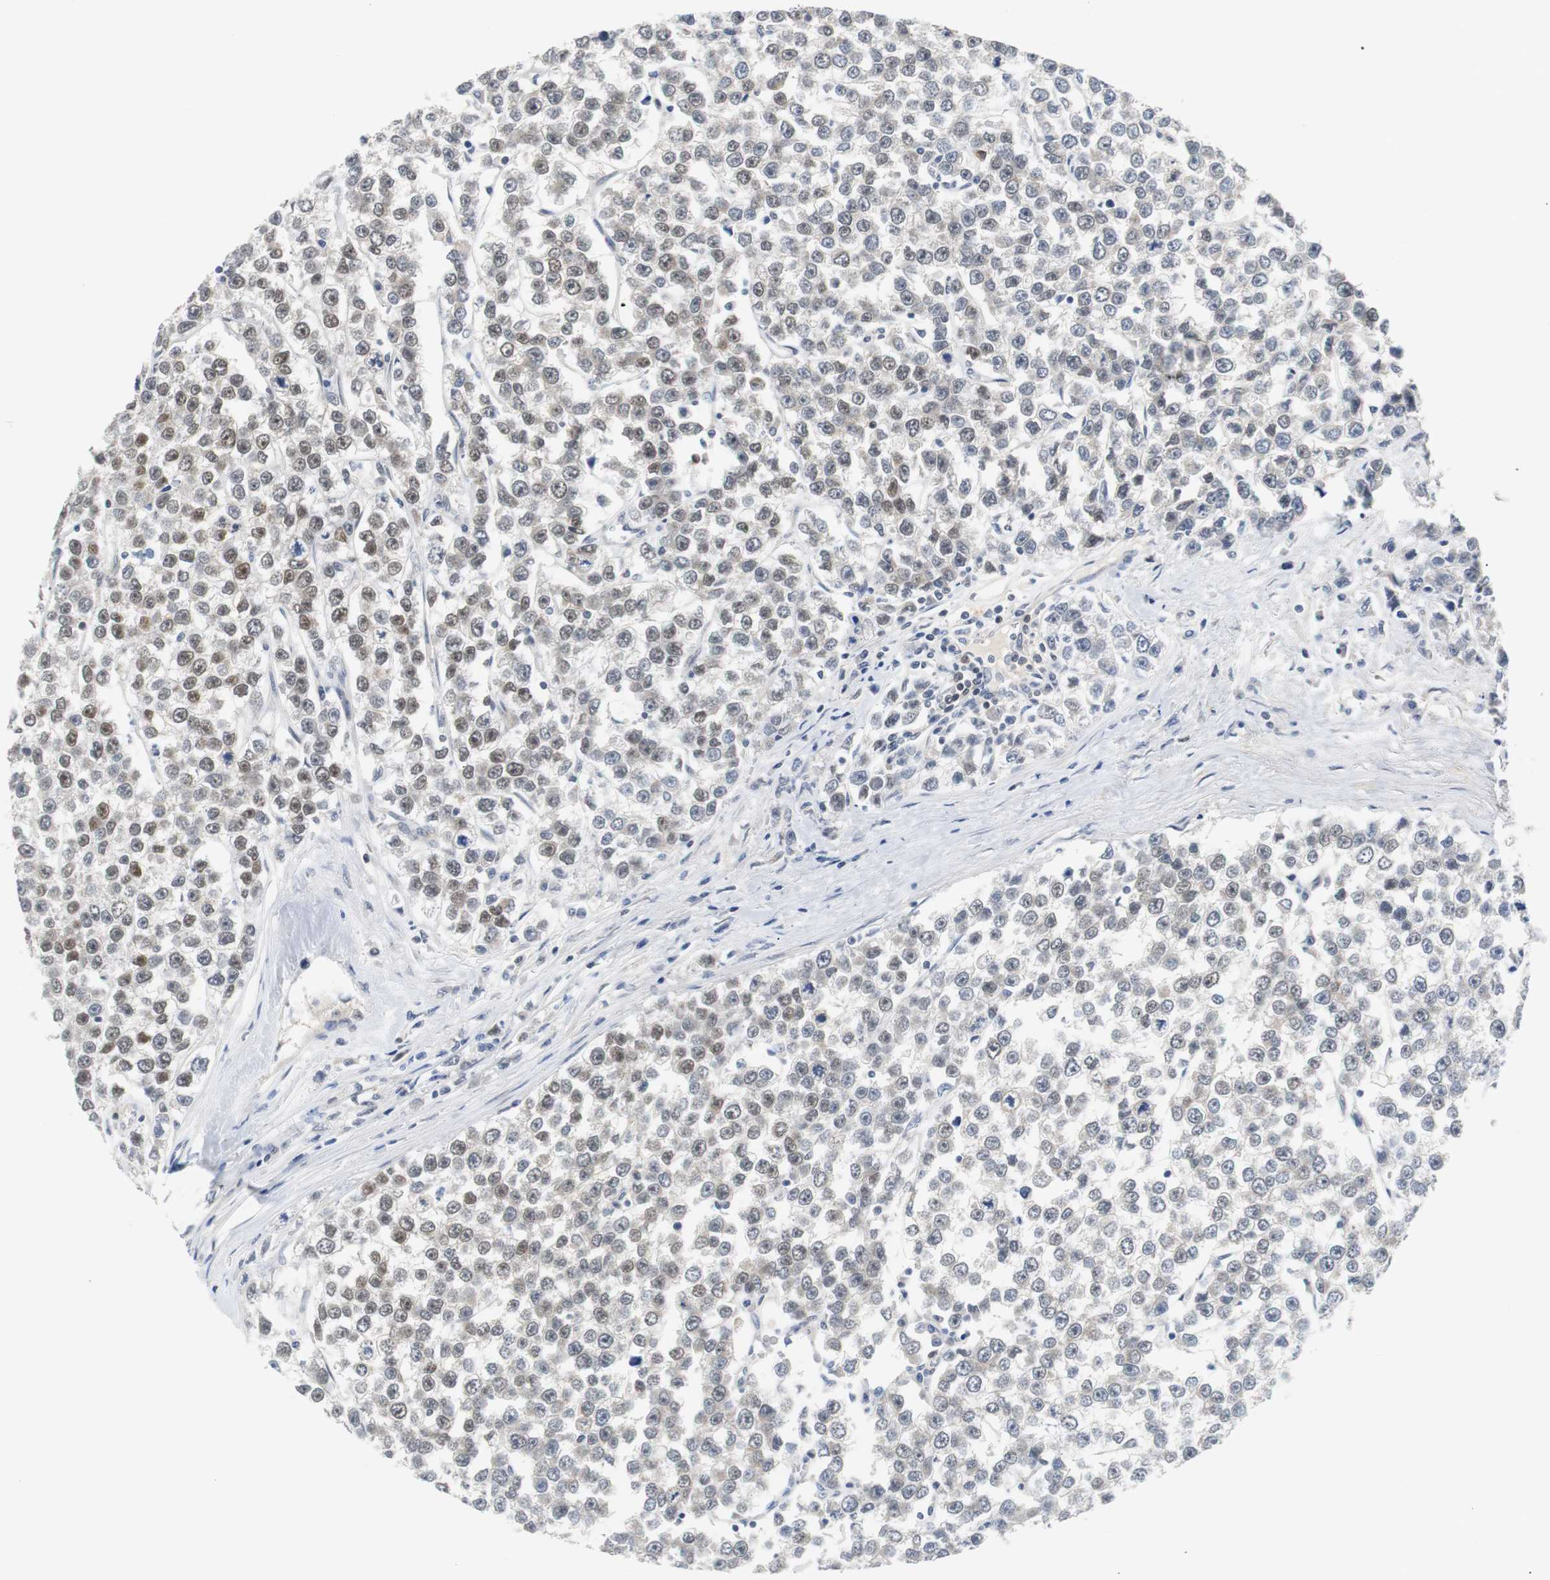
{"staining": {"intensity": "weak", "quantity": "25%-75%", "location": "nuclear"}, "tissue": "testis cancer", "cell_type": "Tumor cells", "image_type": "cancer", "snomed": [{"axis": "morphology", "description": "Seminoma, NOS"}, {"axis": "morphology", "description": "Carcinoma, Embryonal, NOS"}, {"axis": "topography", "description": "Testis"}], "caption": "IHC staining of testis embryonal carcinoma, which displays low levels of weak nuclear positivity in about 25%-75% of tumor cells indicating weak nuclear protein expression. The staining was performed using DAB (3,3'-diaminobenzidine) (brown) for protein detection and nuclei were counterstained in hematoxylin (blue).", "gene": "SIRT1", "patient": {"sex": "male", "age": 52}}